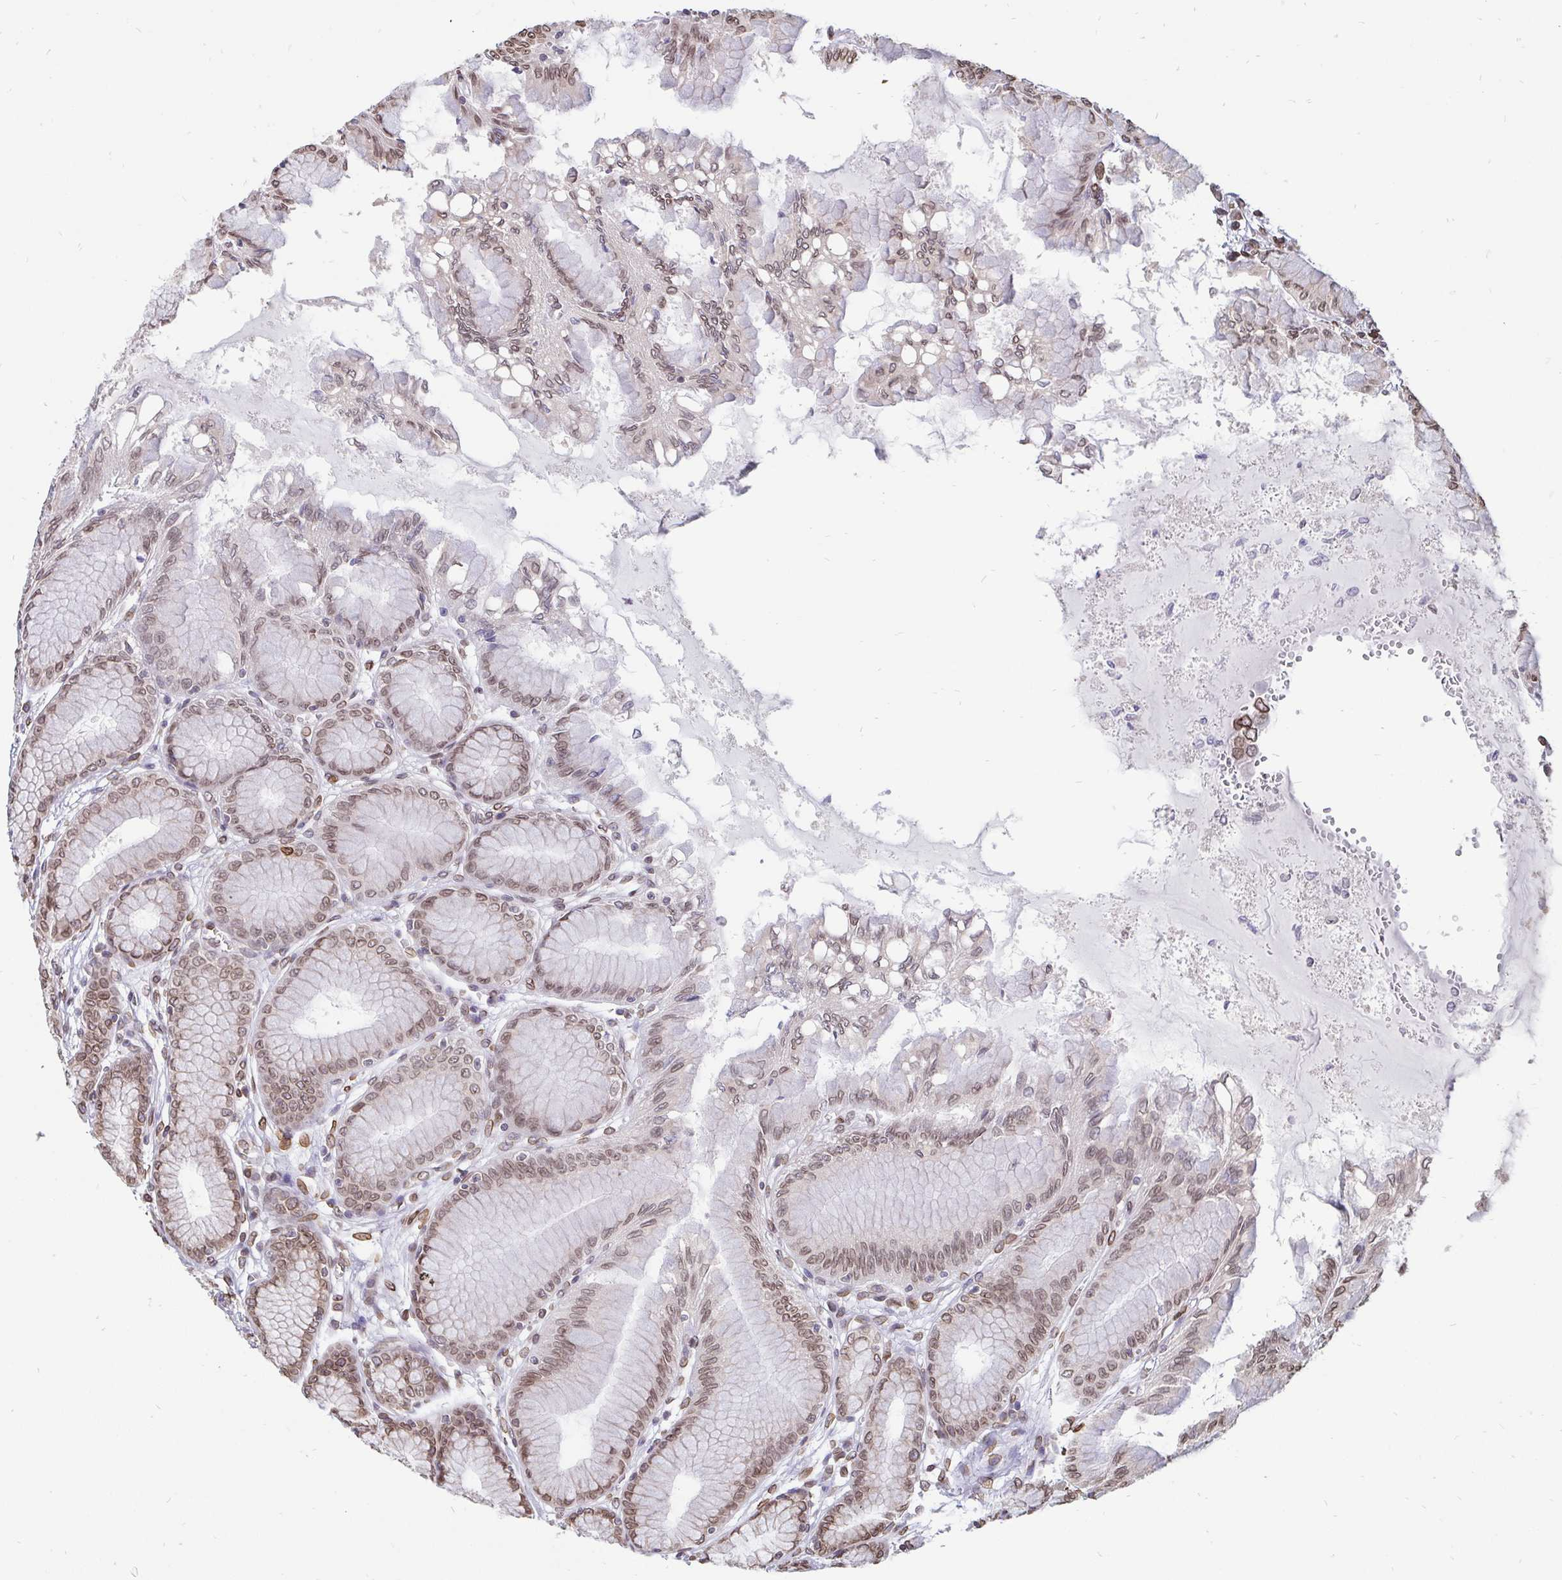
{"staining": {"intensity": "moderate", "quantity": "25%-75%", "location": "cytoplasmic/membranous,nuclear"}, "tissue": "stomach", "cell_type": "Glandular cells", "image_type": "normal", "snomed": [{"axis": "morphology", "description": "Normal tissue, NOS"}, {"axis": "topography", "description": "Stomach"}, {"axis": "topography", "description": "Stomach, lower"}], "caption": "Moderate cytoplasmic/membranous,nuclear expression for a protein is present in about 25%-75% of glandular cells of benign stomach using immunohistochemistry (IHC).", "gene": "EMD", "patient": {"sex": "male", "age": 76}}